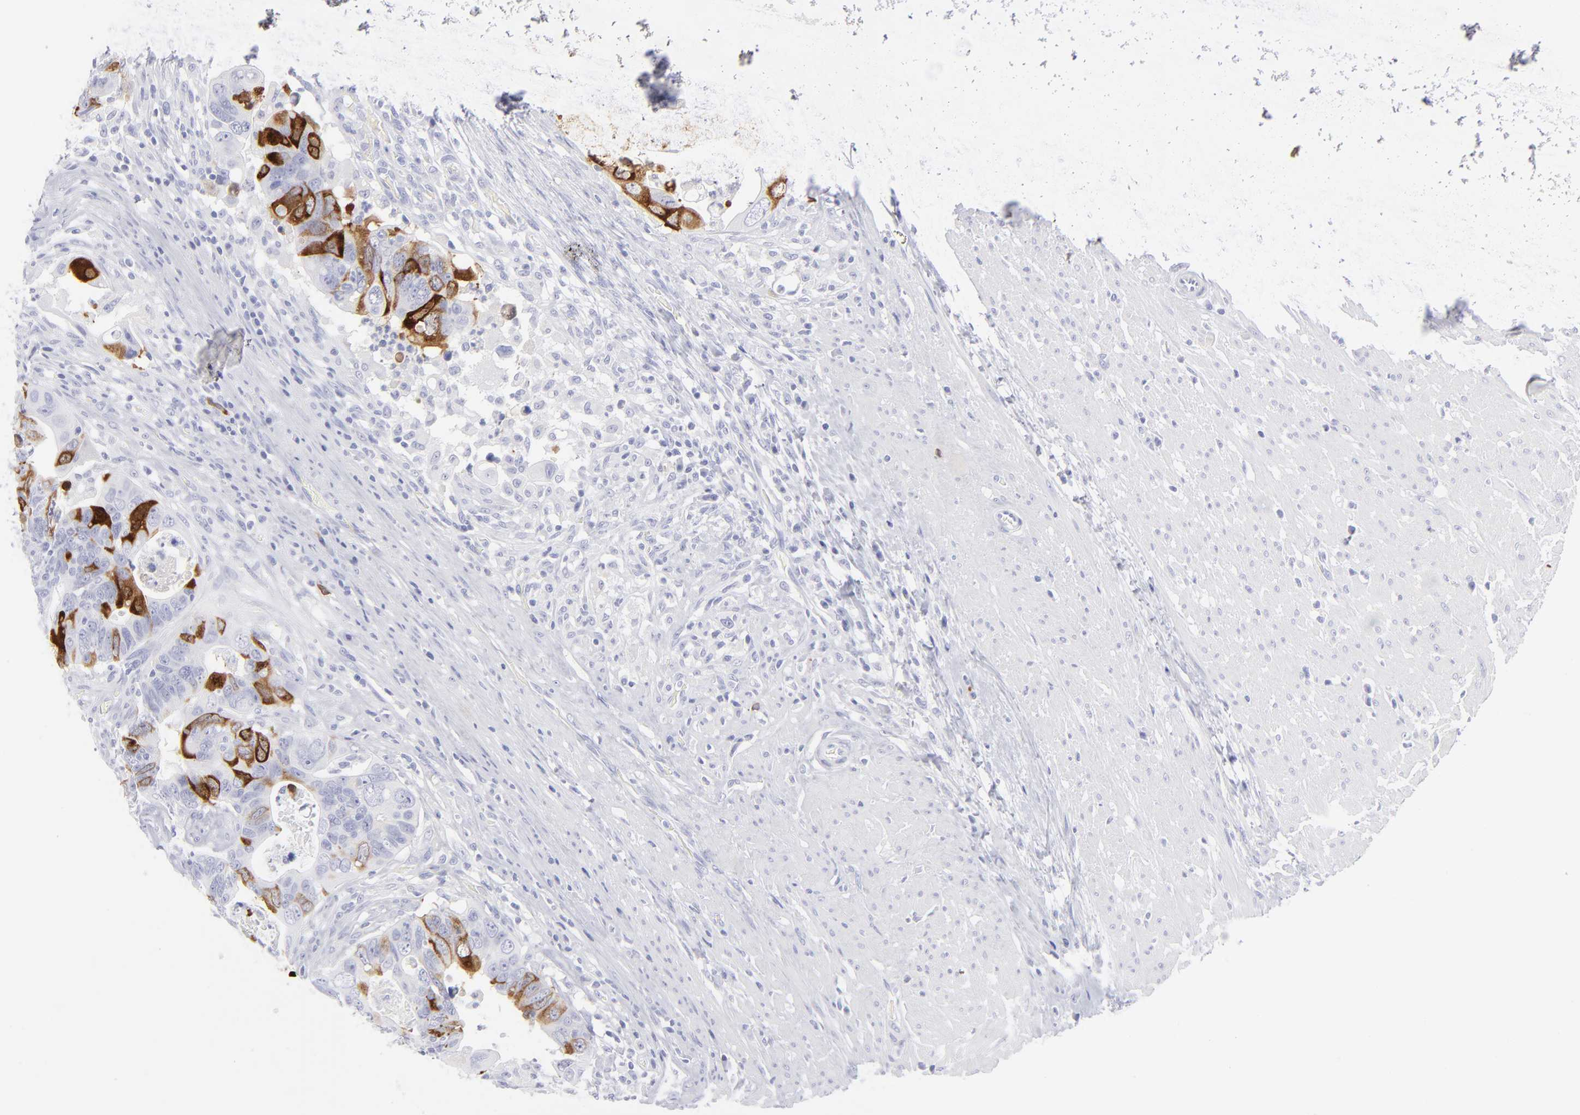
{"staining": {"intensity": "strong", "quantity": "<25%", "location": "cytoplasmic/membranous"}, "tissue": "colorectal cancer", "cell_type": "Tumor cells", "image_type": "cancer", "snomed": [{"axis": "morphology", "description": "Adenocarcinoma, NOS"}, {"axis": "topography", "description": "Rectum"}], "caption": "Protein expression analysis of human colorectal cancer (adenocarcinoma) reveals strong cytoplasmic/membranous staining in approximately <25% of tumor cells.", "gene": "CCNB1", "patient": {"sex": "male", "age": 53}}